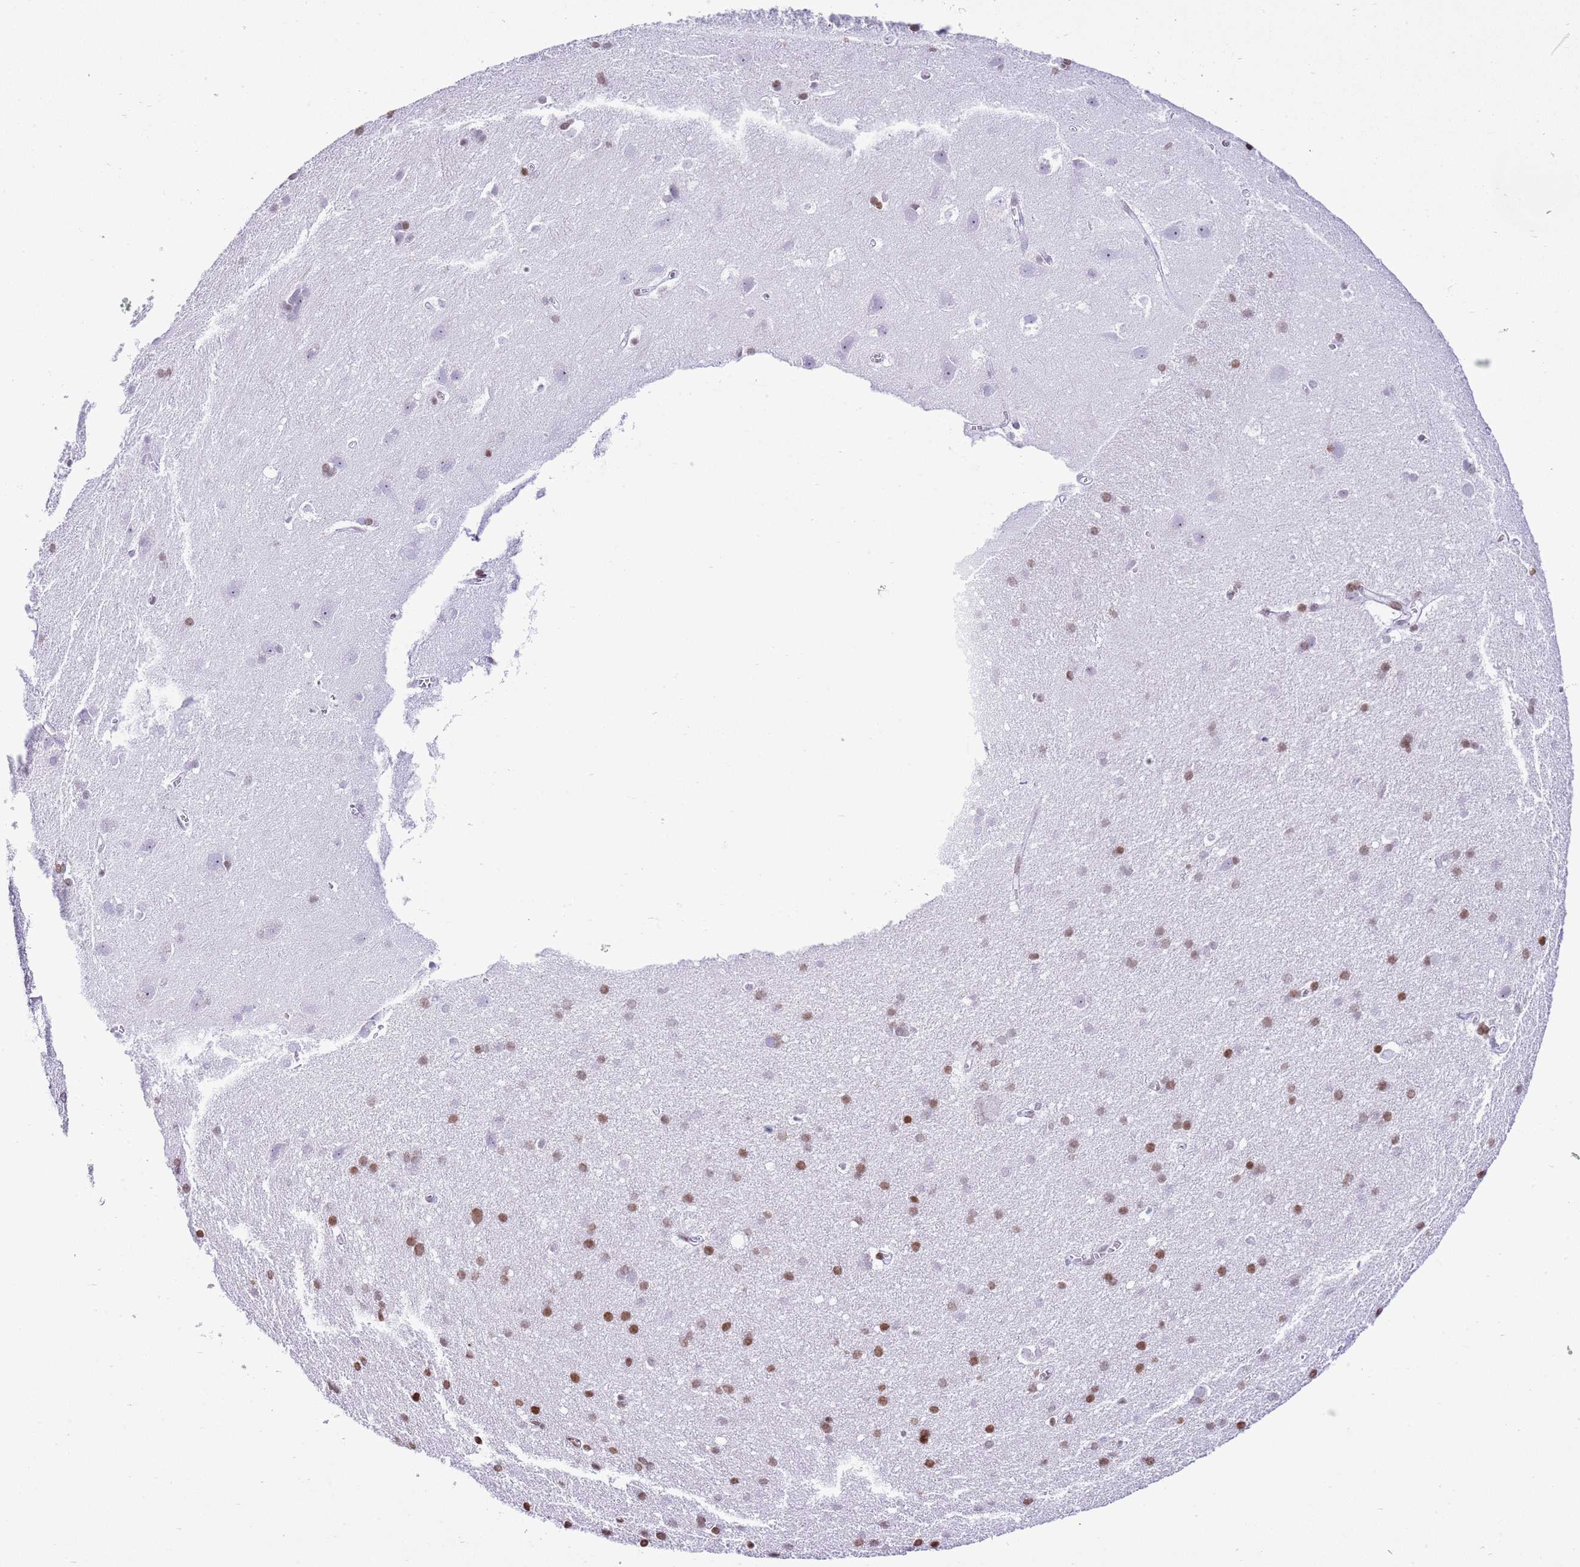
{"staining": {"intensity": "moderate", "quantity": "25%-75%", "location": "nuclear"}, "tissue": "cerebral cortex", "cell_type": "Endothelial cells", "image_type": "normal", "snomed": [{"axis": "morphology", "description": "Normal tissue, NOS"}, {"axis": "topography", "description": "Cerebral cortex"}], "caption": "Moderate nuclear positivity is identified in about 25%-75% of endothelial cells in benign cerebral cortex.", "gene": "PRR15", "patient": {"sex": "male", "age": 54}}